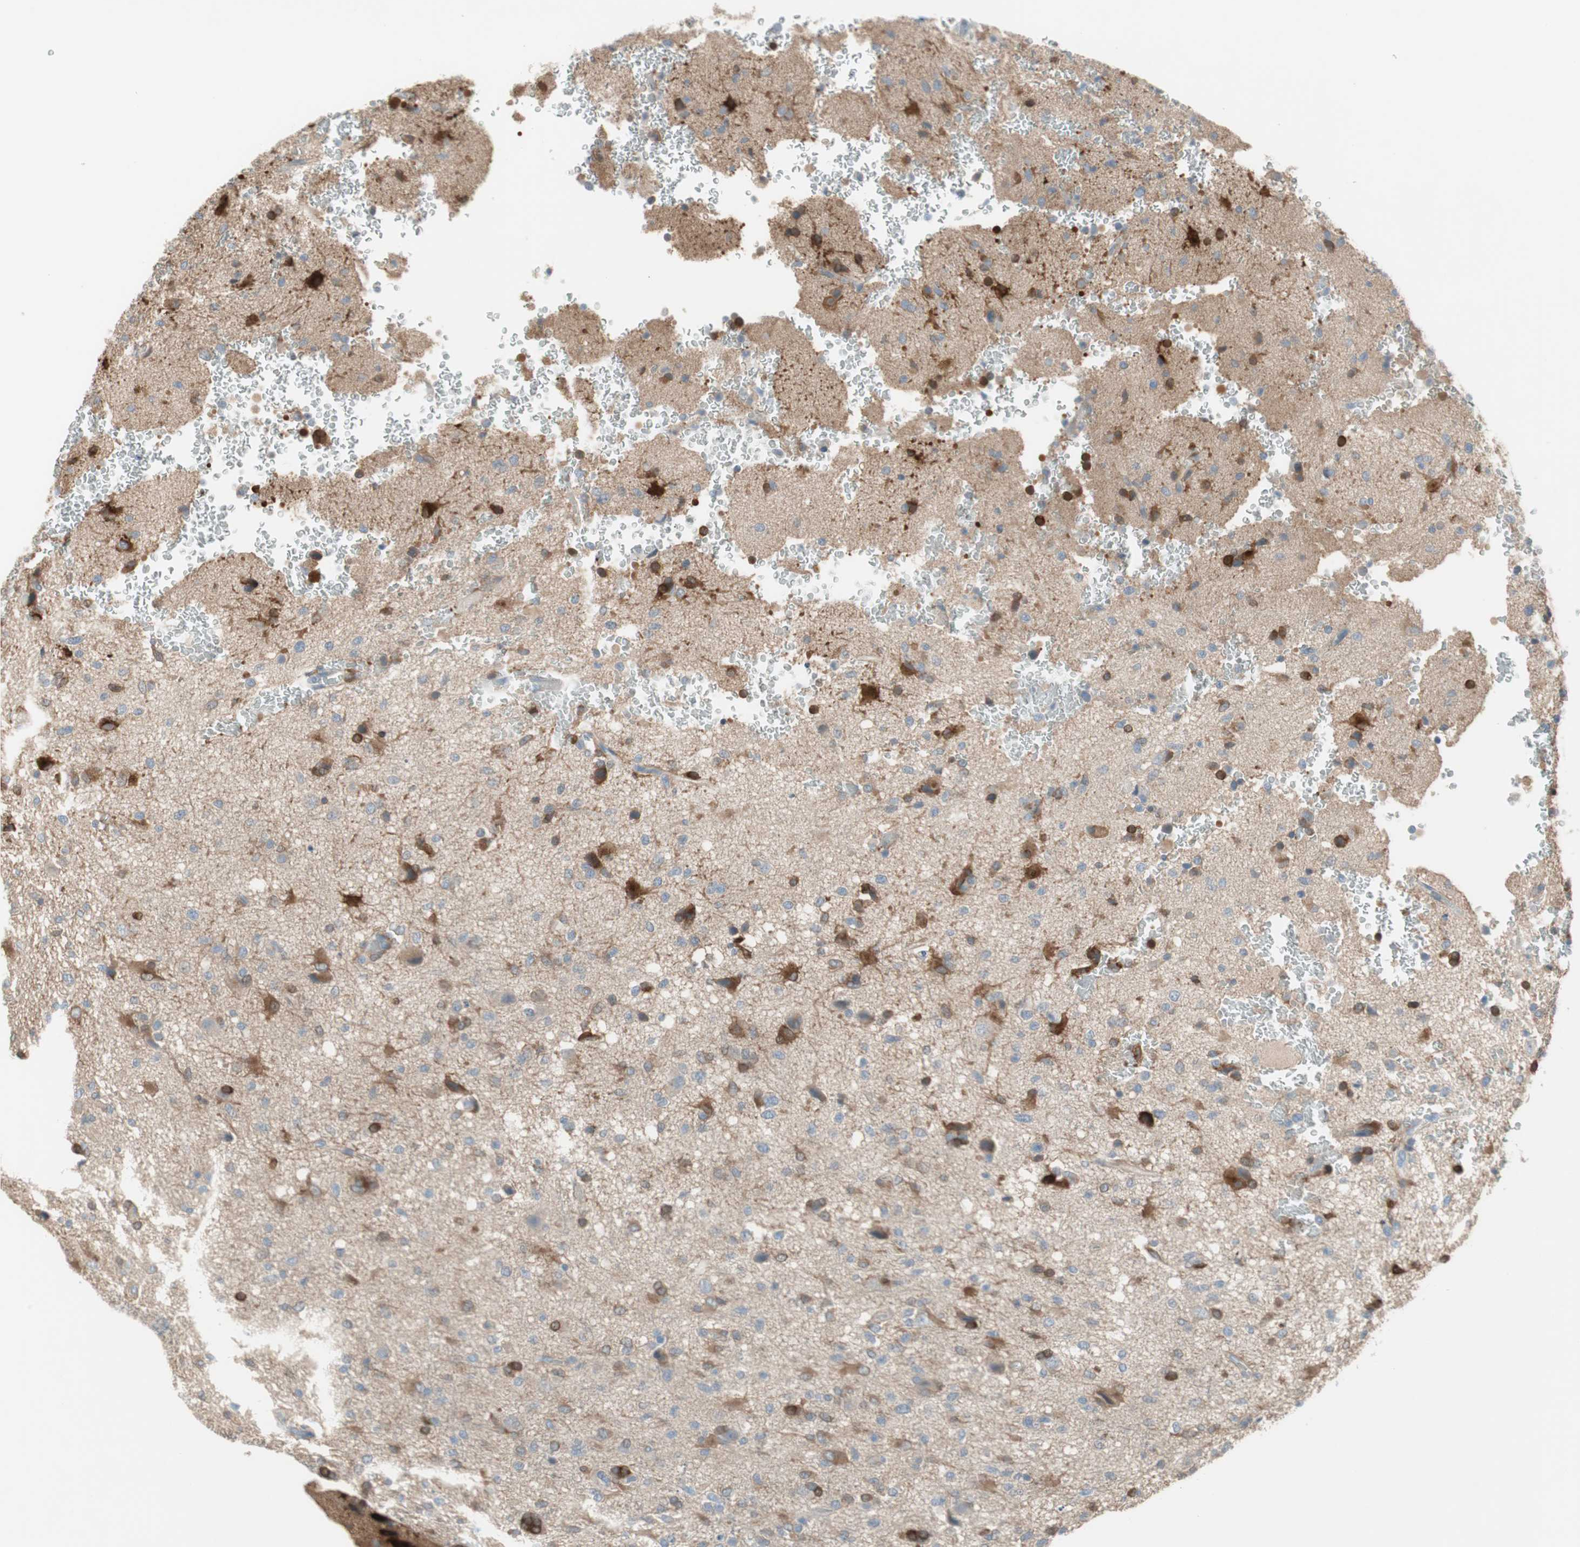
{"staining": {"intensity": "weak", "quantity": "<25%", "location": "cytoplasmic/membranous"}, "tissue": "glioma", "cell_type": "Tumor cells", "image_type": "cancer", "snomed": [{"axis": "morphology", "description": "Glioma, malignant, High grade"}, {"axis": "topography", "description": "Brain"}], "caption": "Immunohistochemistry micrograph of malignant glioma (high-grade) stained for a protein (brown), which shows no expression in tumor cells.", "gene": "GLUL", "patient": {"sex": "male", "age": 71}}